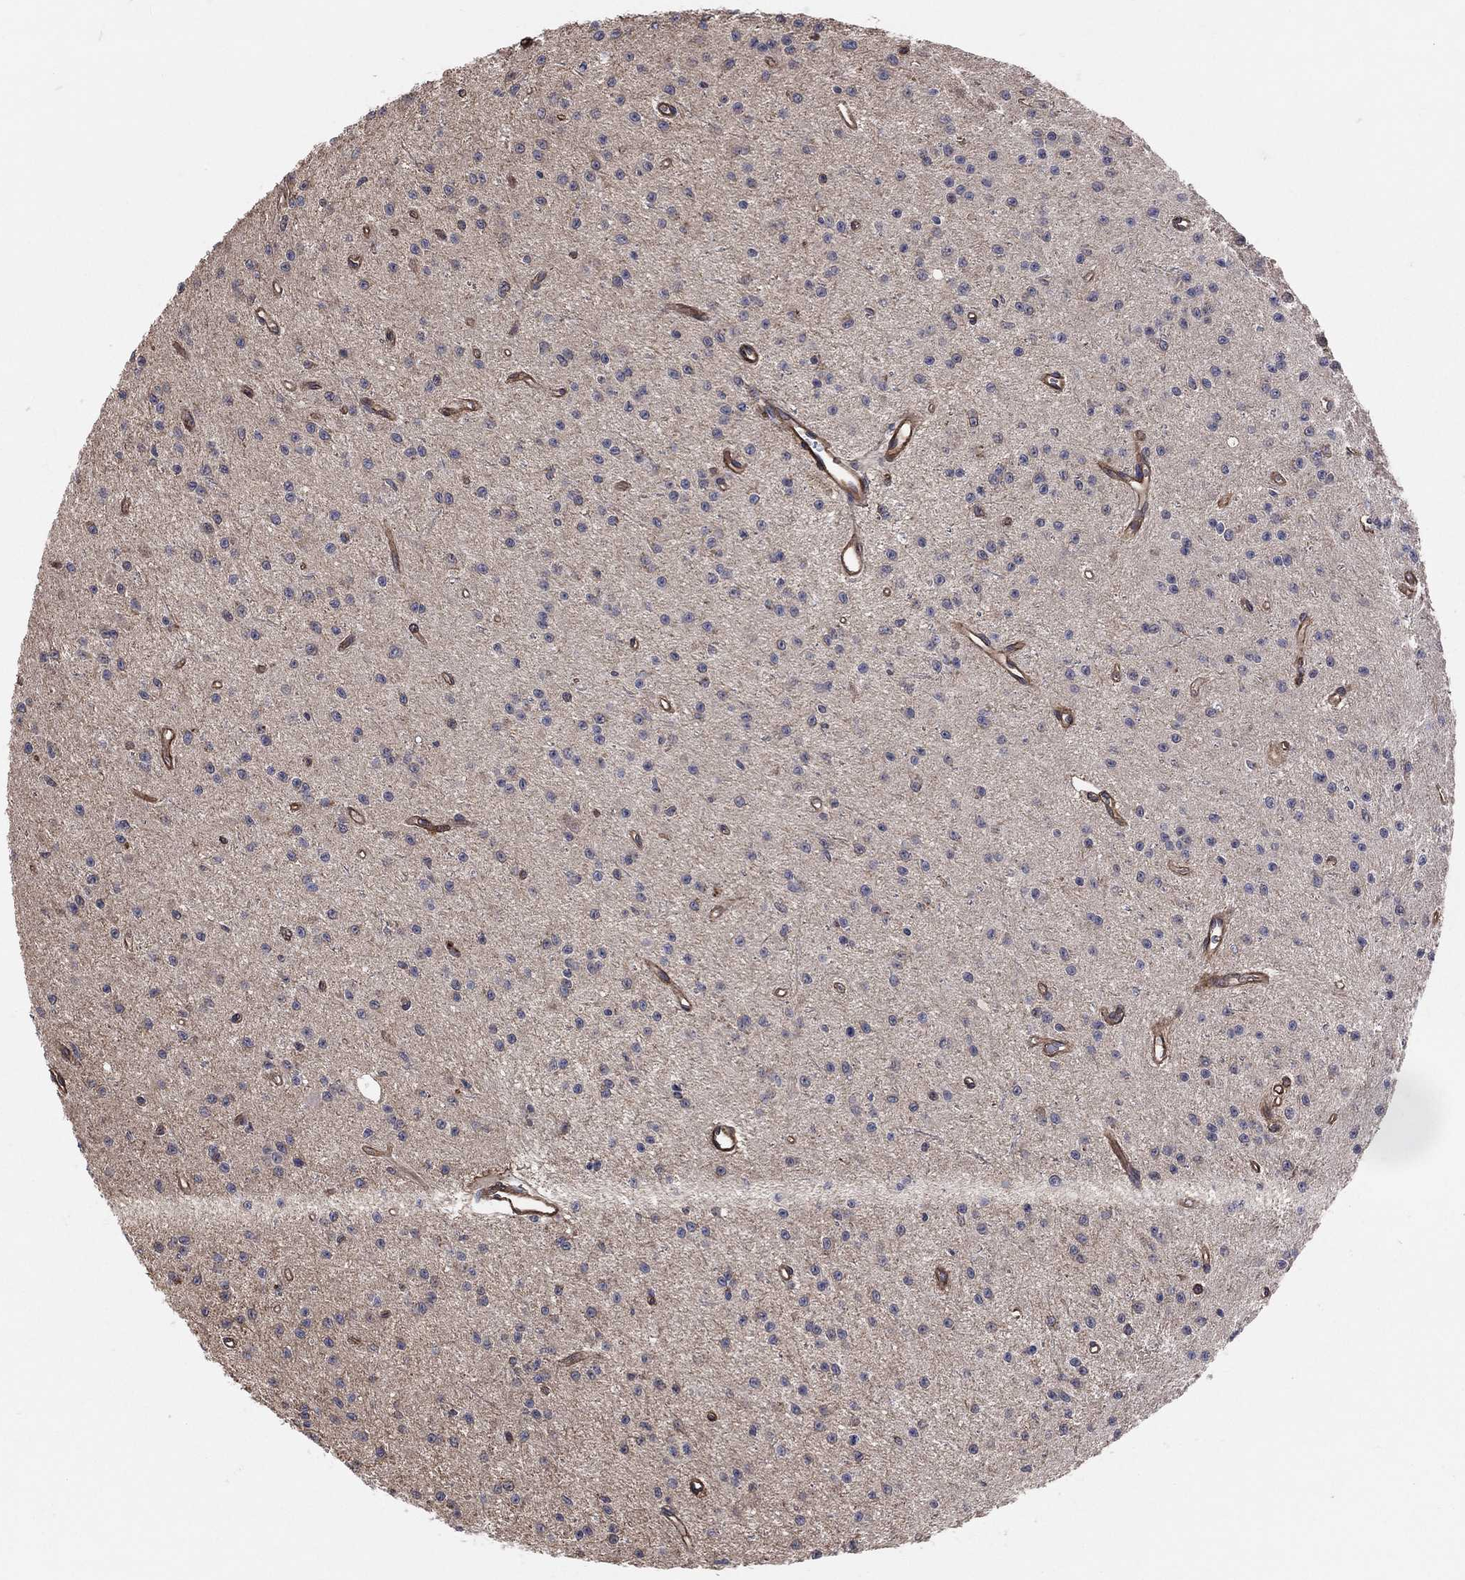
{"staining": {"intensity": "negative", "quantity": "none", "location": "none"}, "tissue": "glioma", "cell_type": "Tumor cells", "image_type": "cancer", "snomed": [{"axis": "morphology", "description": "Glioma, malignant, Low grade"}, {"axis": "topography", "description": "Brain"}], "caption": "High power microscopy micrograph of an immunohistochemistry (IHC) image of glioma, revealing no significant staining in tumor cells. The staining was performed using DAB (3,3'-diaminobenzidine) to visualize the protein expression in brown, while the nuclei were stained in blue with hematoxylin (Magnification: 20x).", "gene": "ENTPD1", "patient": {"sex": "female", "age": 45}}